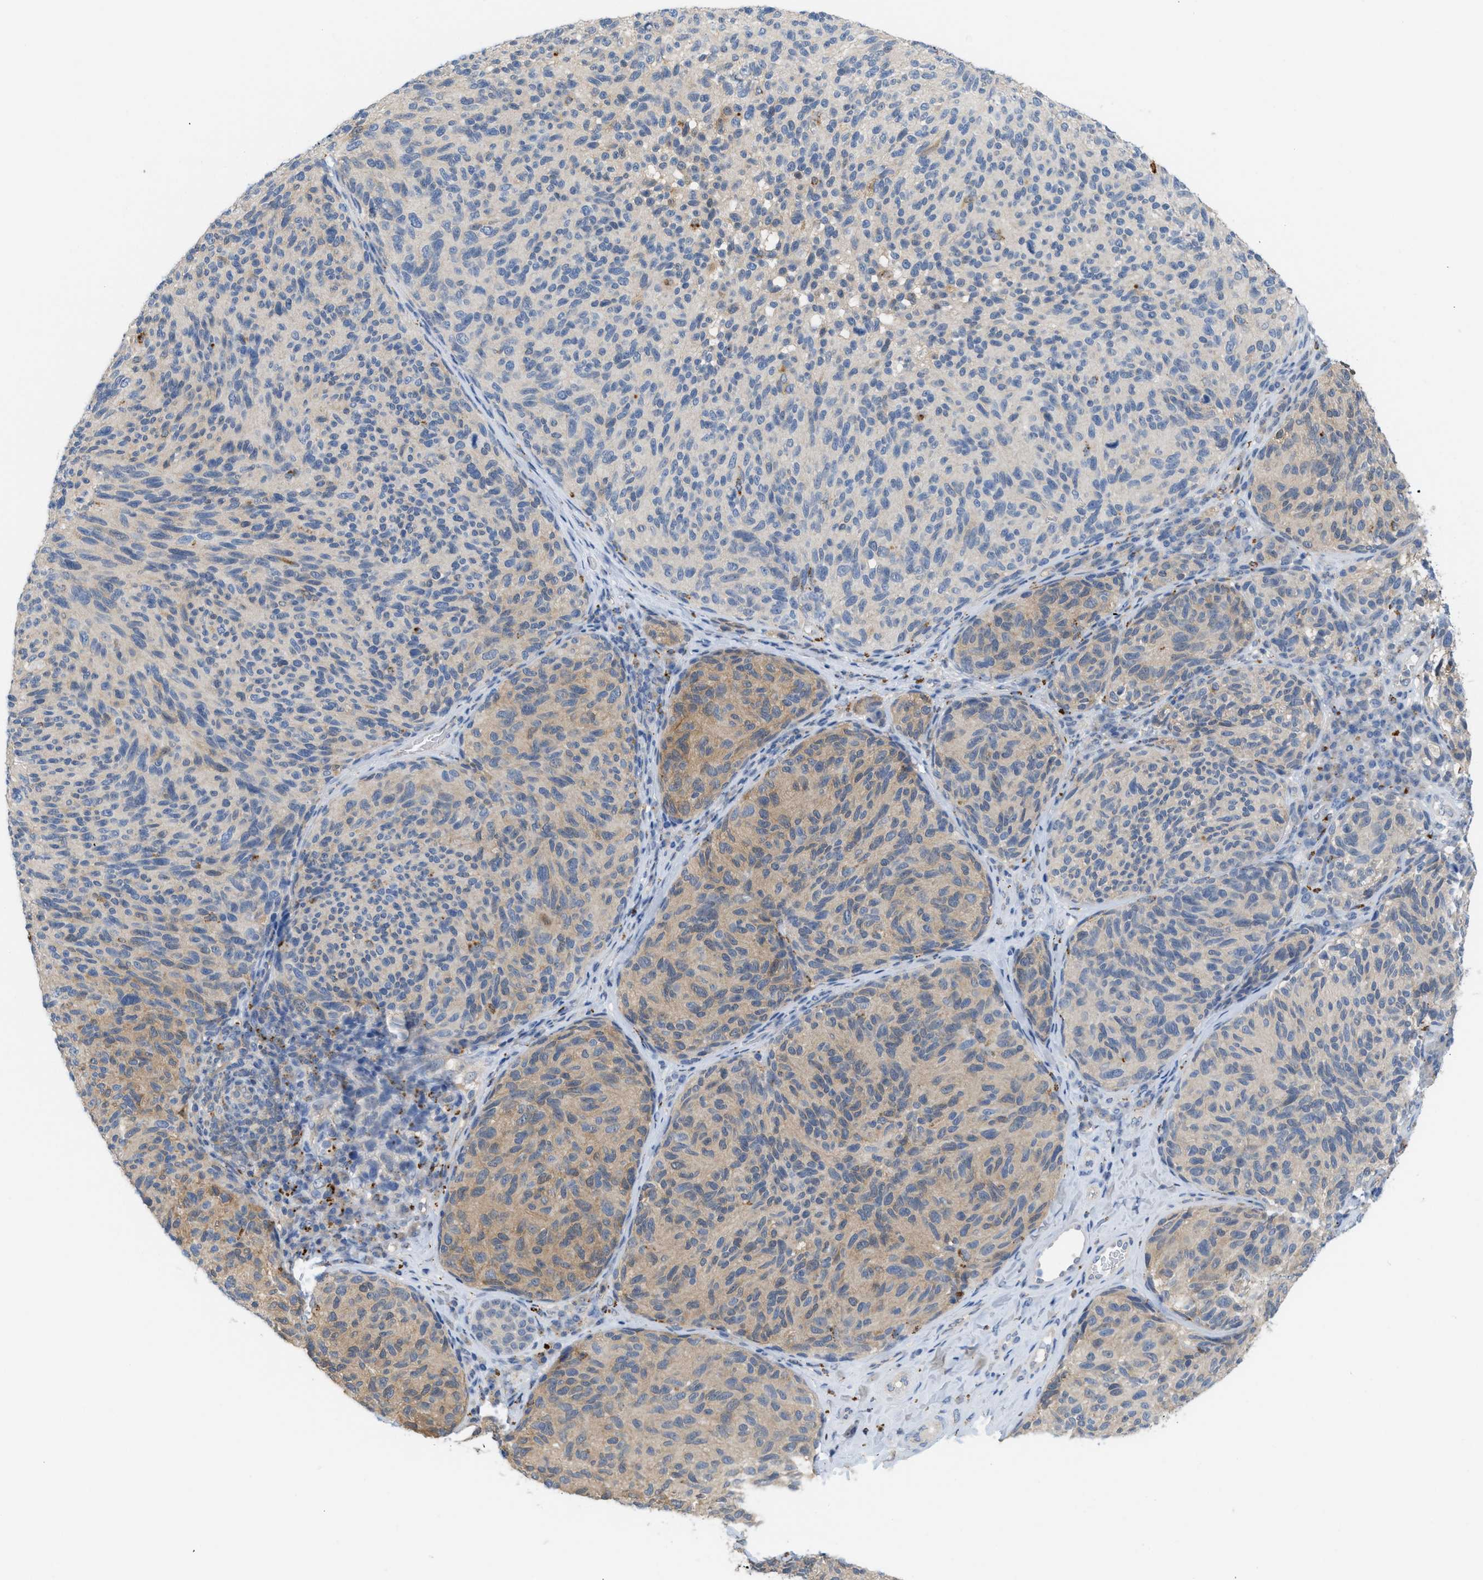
{"staining": {"intensity": "weak", "quantity": "25%-75%", "location": "cytoplasmic/membranous"}, "tissue": "melanoma", "cell_type": "Tumor cells", "image_type": "cancer", "snomed": [{"axis": "morphology", "description": "Malignant melanoma, NOS"}, {"axis": "topography", "description": "Skin"}], "caption": "Immunohistochemical staining of human malignant melanoma shows low levels of weak cytoplasmic/membranous protein positivity in approximately 25%-75% of tumor cells.", "gene": "CSTB", "patient": {"sex": "female", "age": 73}}